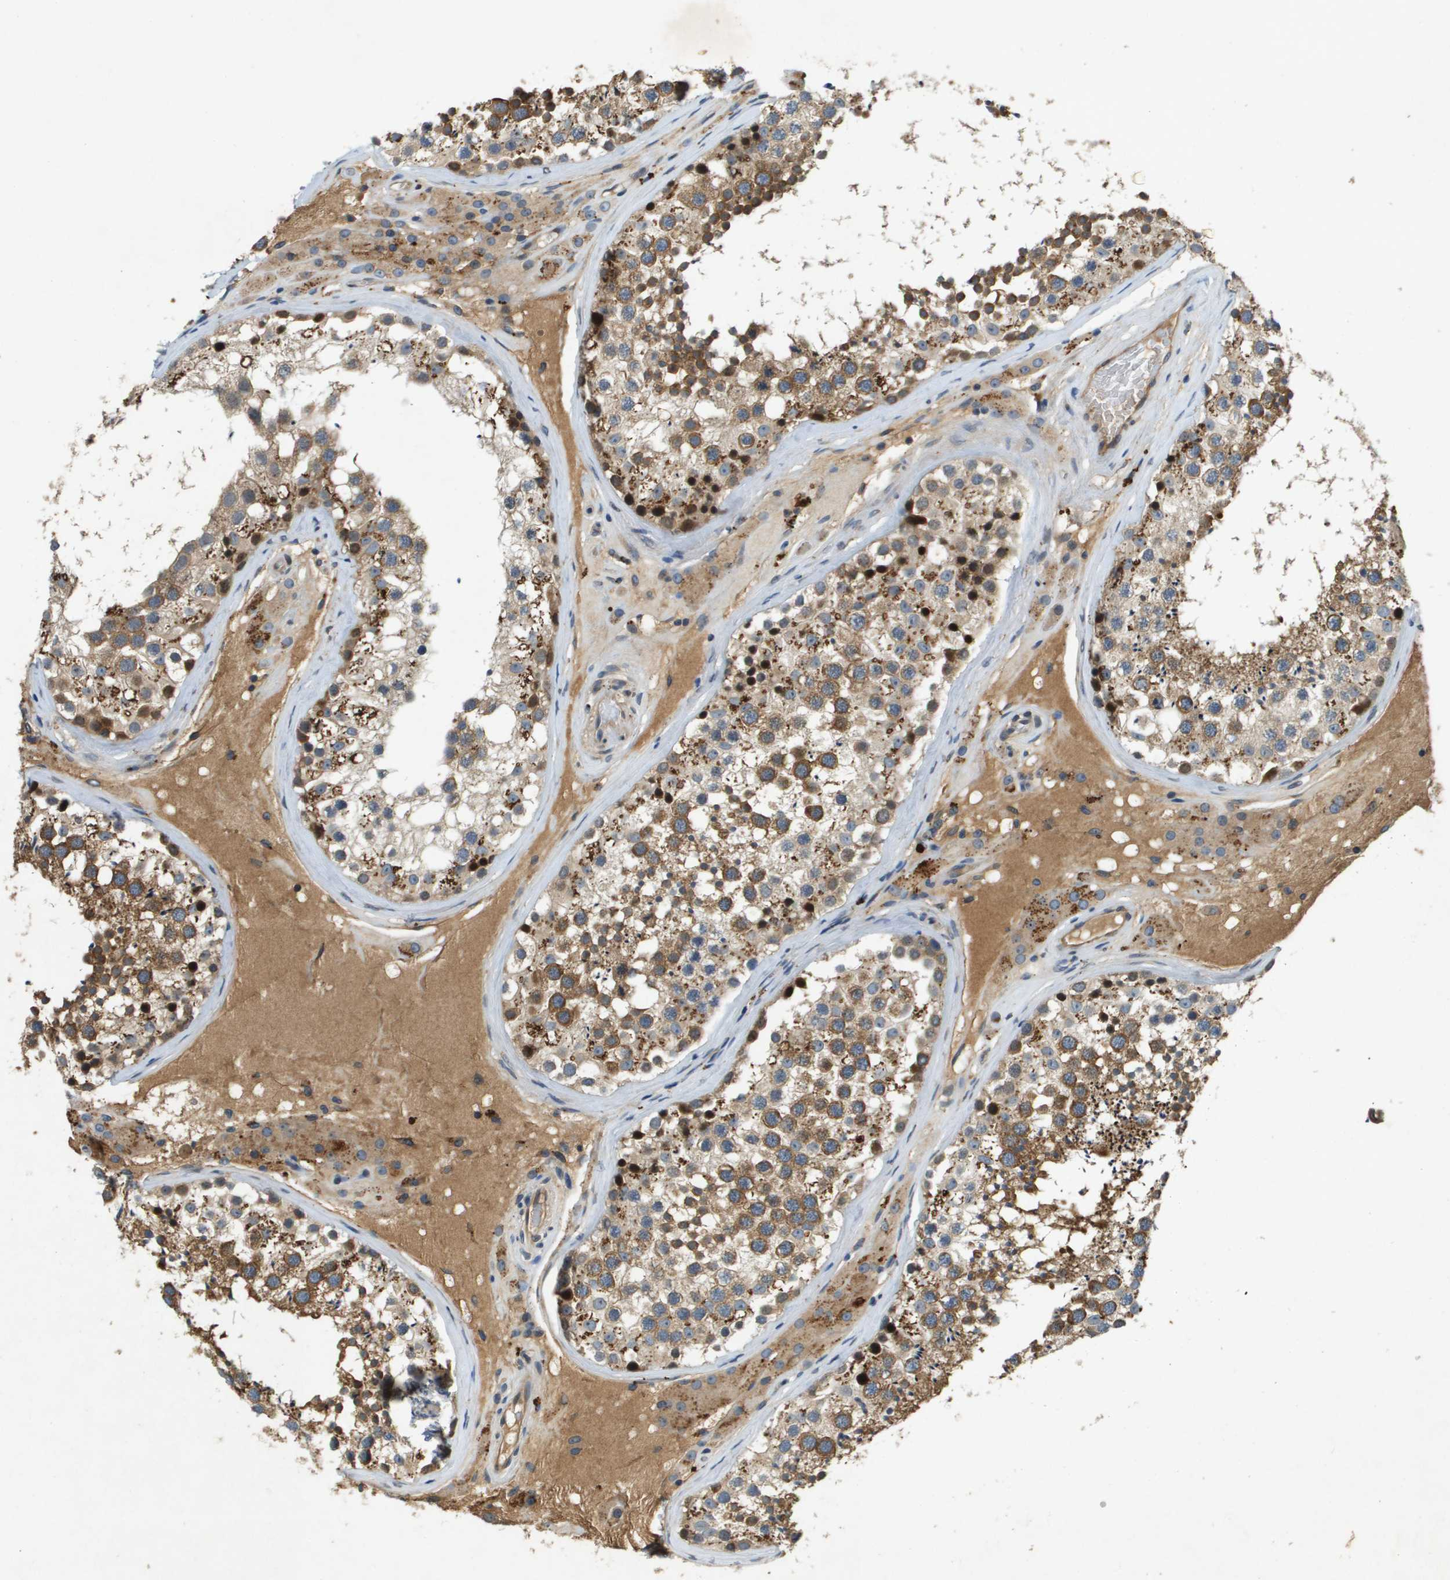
{"staining": {"intensity": "moderate", "quantity": ">75%", "location": "cytoplasmic/membranous"}, "tissue": "testis", "cell_type": "Cells in seminiferous ducts", "image_type": "normal", "snomed": [{"axis": "morphology", "description": "Normal tissue, NOS"}, {"axis": "topography", "description": "Testis"}], "caption": "Protein staining displays moderate cytoplasmic/membranous positivity in approximately >75% of cells in seminiferous ducts in benign testis.", "gene": "PGAP3", "patient": {"sex": "male", "age": 46}}